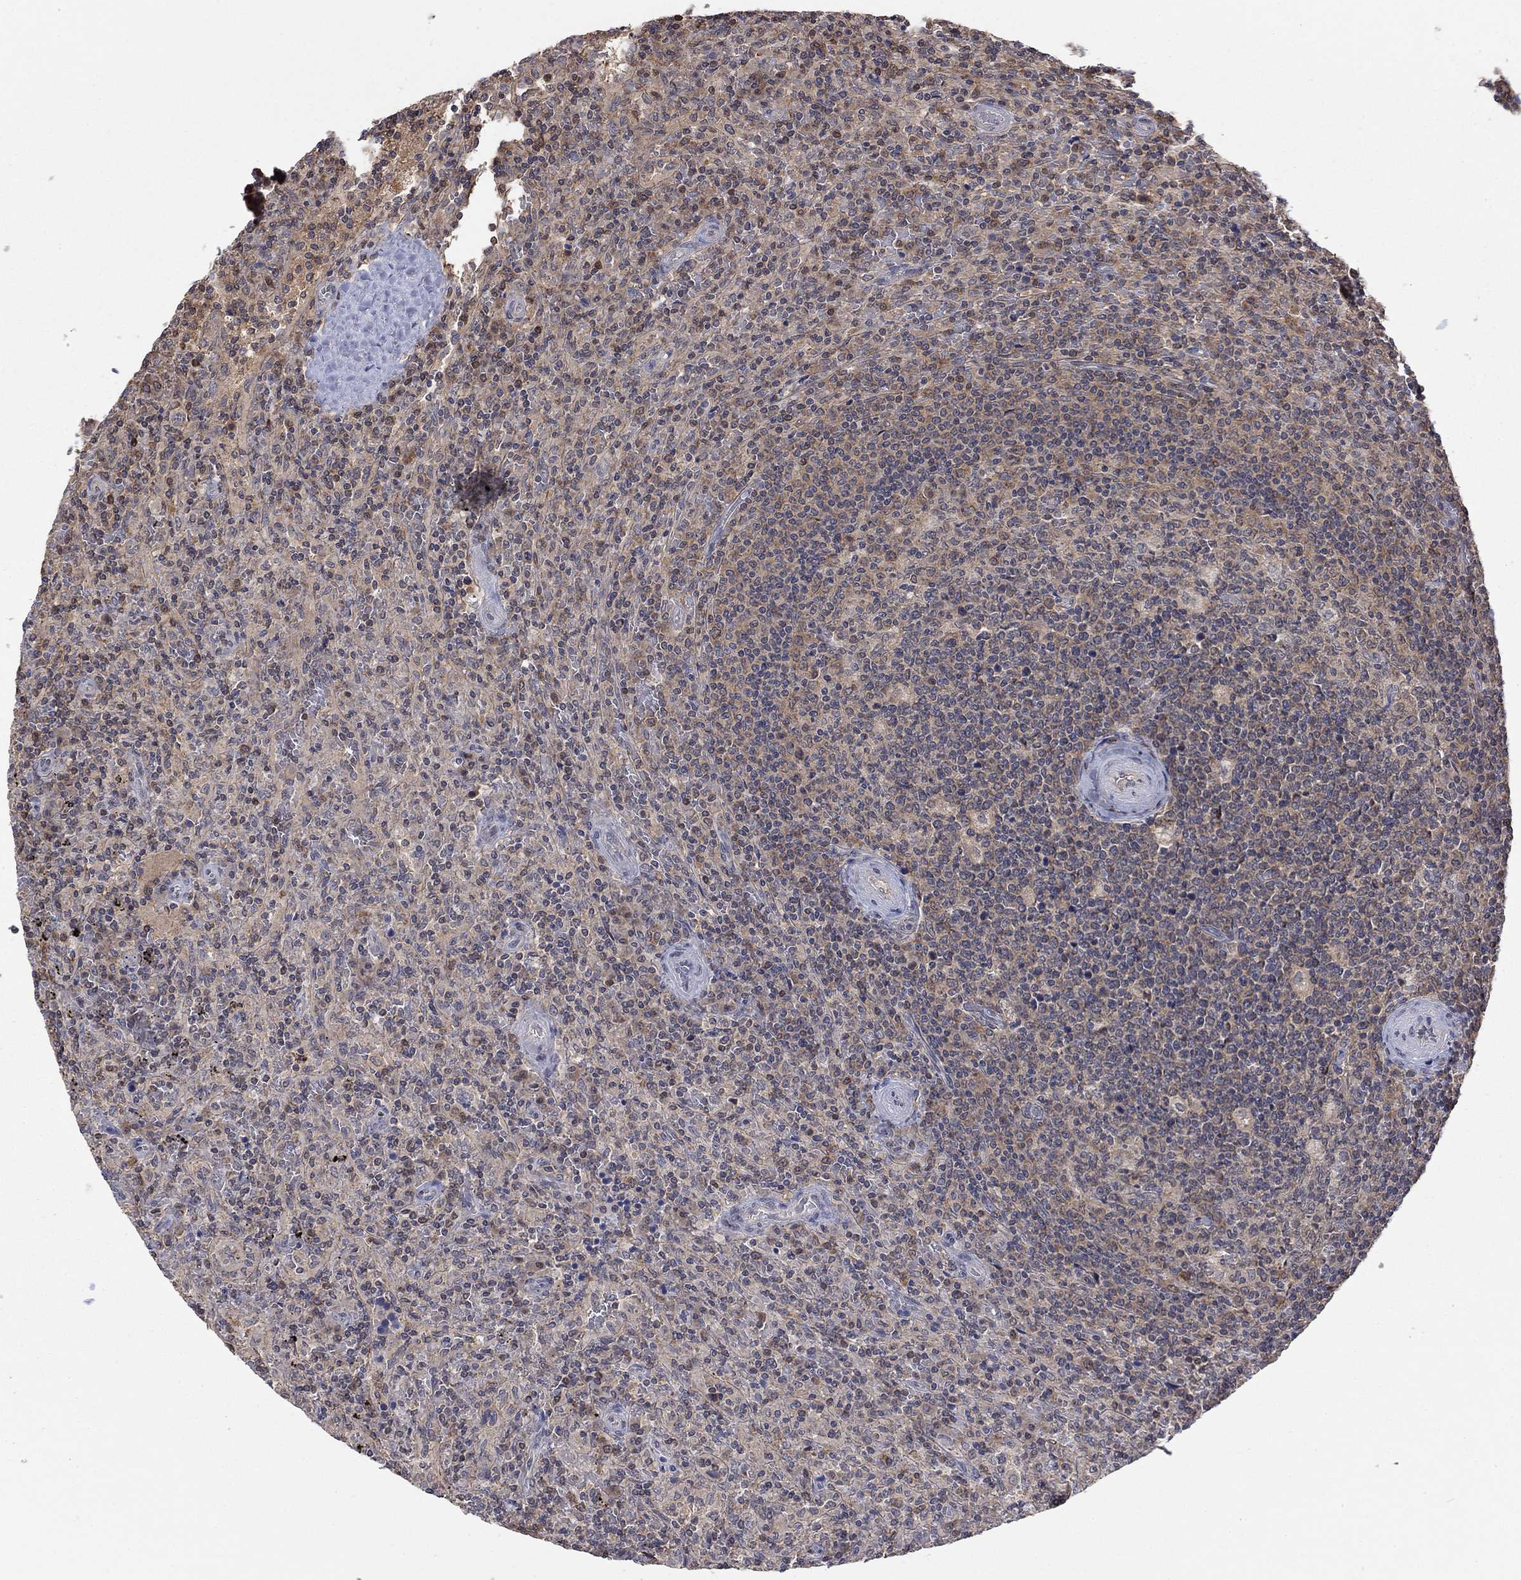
{"staining": {"intensity": "weak", "quantity": ">75%", "location": "cytoplasmic/membranous"}, "tissue": "lymphoma", "cell_type": "Tumor cells", "image_type": "cancer", "snomed": [{"axis": "morphology", "description": "Malignant lymphoma, non-Hodgkin's type, Low grade"}, {"axis": "topography", "description": "Spleen"}], "caption": "Immunohistochemistry (IHC) image of human low-grade malignant lymphoma, non-Hodgkin's type stained for a protein (brown), which shows low levels of weak cytoplasmic/membranous staining in approximately >75% of tumor cells.", "gene": "RNF114", "patient": {"sex": "male", "age": 62}}